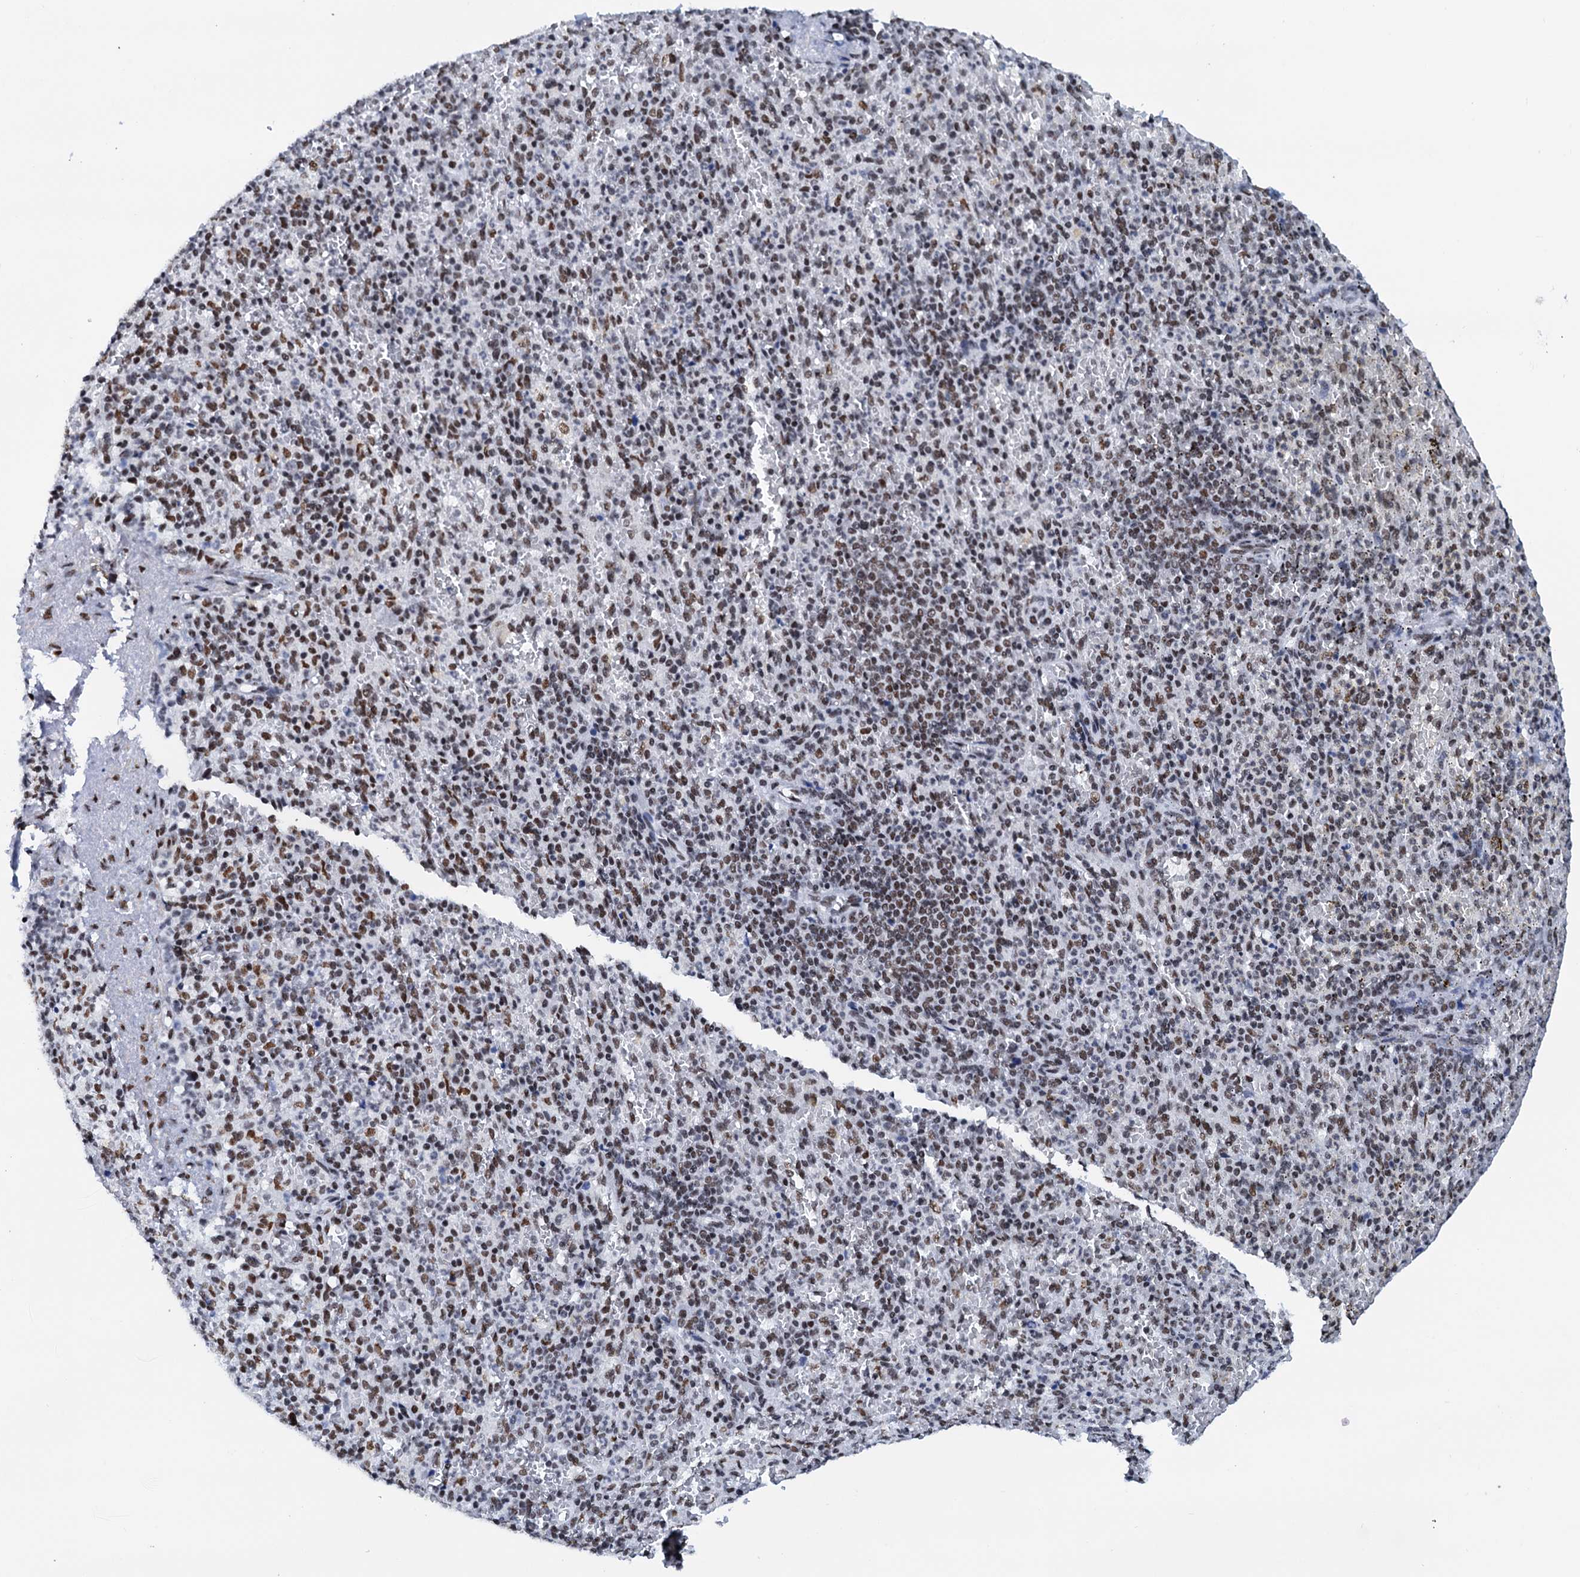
{"staining": {"intensity": "moderate", "quantity": "25%-75%", "location": "nuclear"}, "tissue": "spleen", "cell_type": "Cells in red pulp", "image_type": "normal", "snomed": [{"axis": "morphology", "description": "Normal tissue, NOS"}, {"axis": "topography", "description": "Spleen"}], "caption": "Cells in red pulp reveal medium levels of moderate nuclear expression in about 25%-75% of cells in normal human spleen.", "gene": "SLTM", "patient": {"sex": "female", "age": 74}}